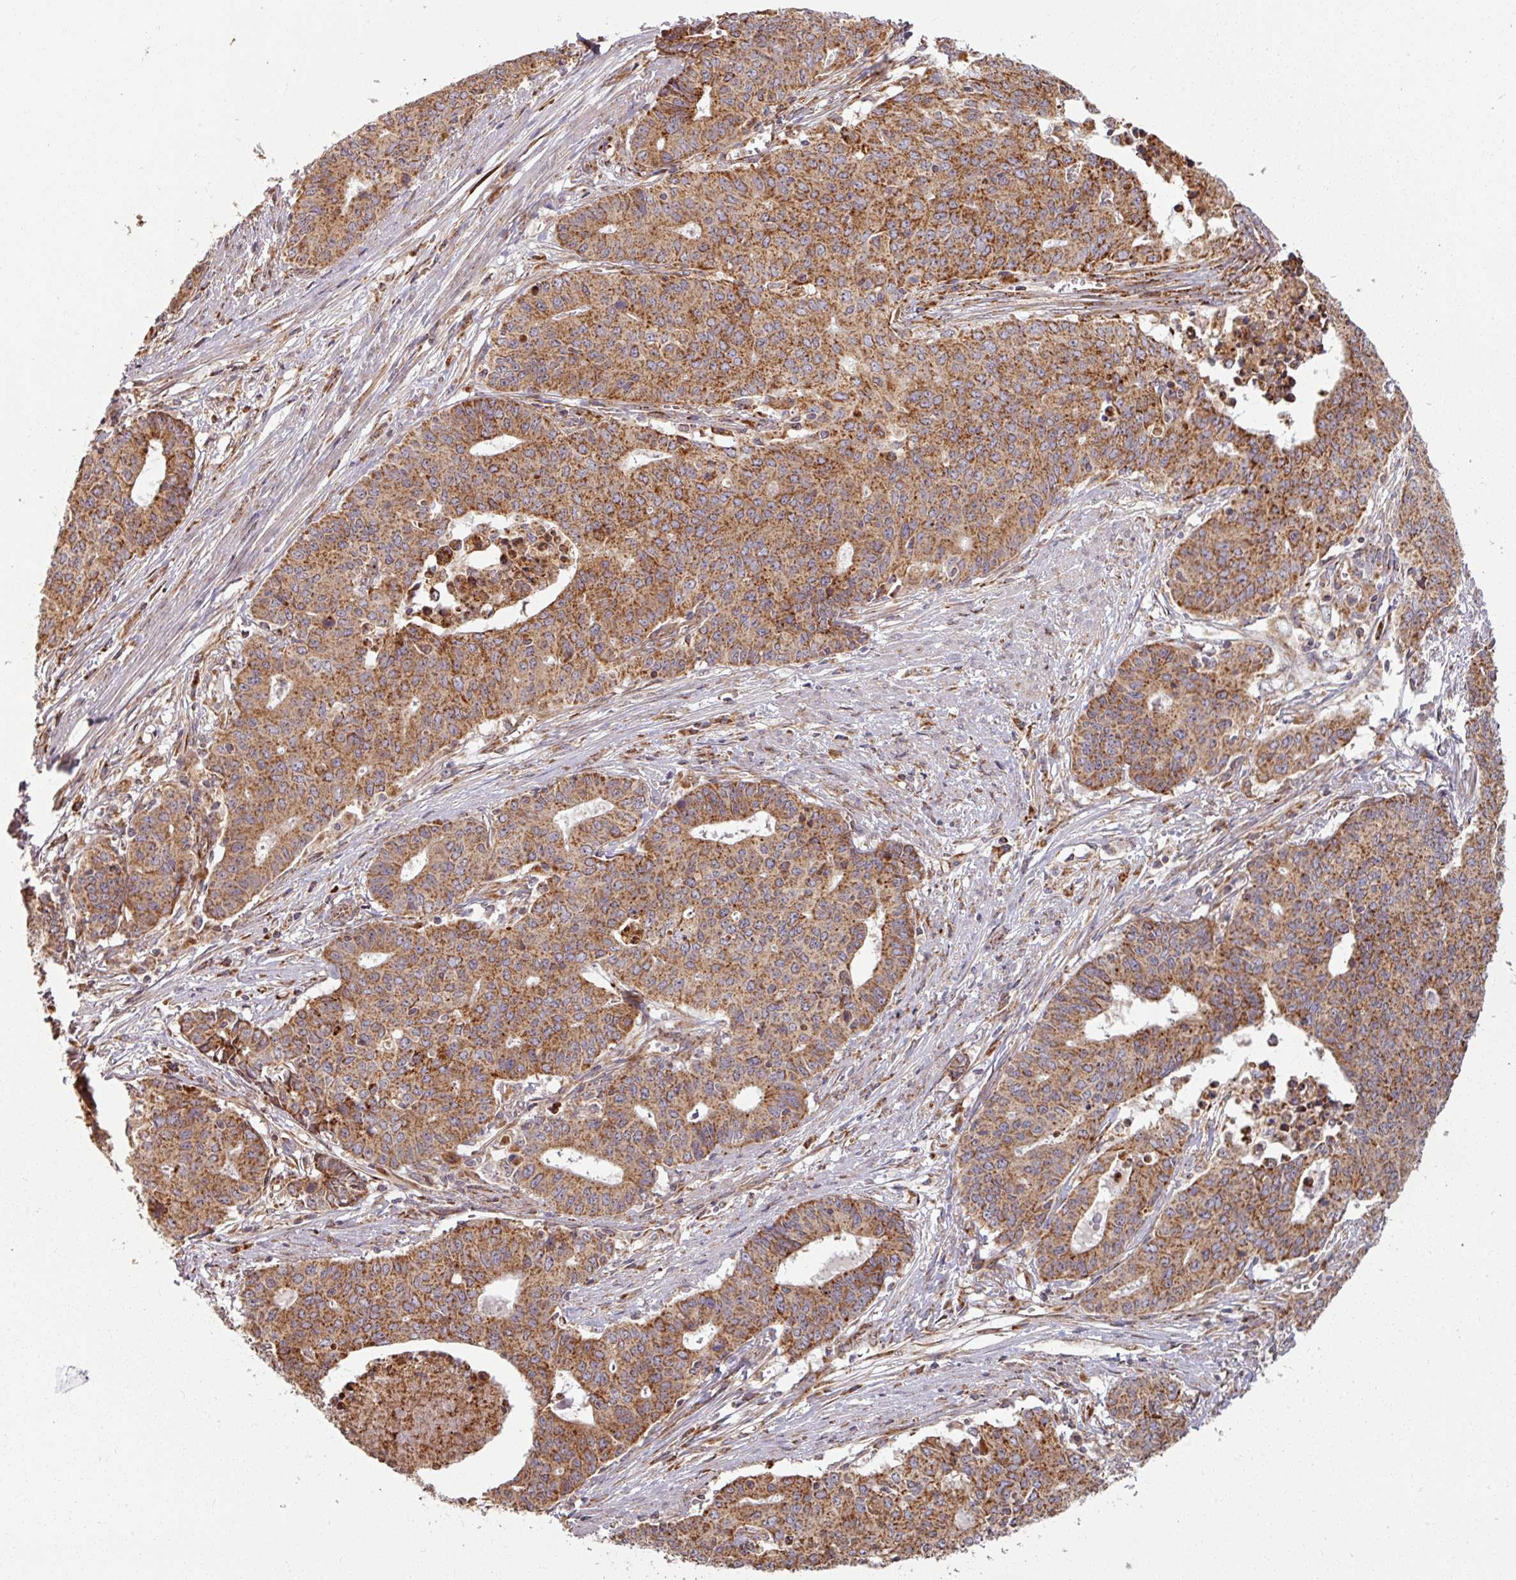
{"staining": {"intensity": "moderate", "quantity": ">75%", "location": "cytoplasmic/membranous"}, "tissue": "endometrial cancer", "cell_type": "Tumor cells", "image_type": "cancer", "snomed": [{"axis": "morphology", "description": "Adenocarcinoma, NOS"}, {"axis": "topography", "description": "Endometrium"}], "caption": "Tumor cells reveal medium levels of moderate cytoplasmic/membranous expression in approximately >75% of cells in human endometrial adenocarcinoma. The staining was performed using DAB (3,3'-diaminobenzidine), with brown indicating positive protein expression. Nuclei are stained blue with hematoxylin.", "gene": "MAGT1", "patient": {"sex": "female", "age": 59}}